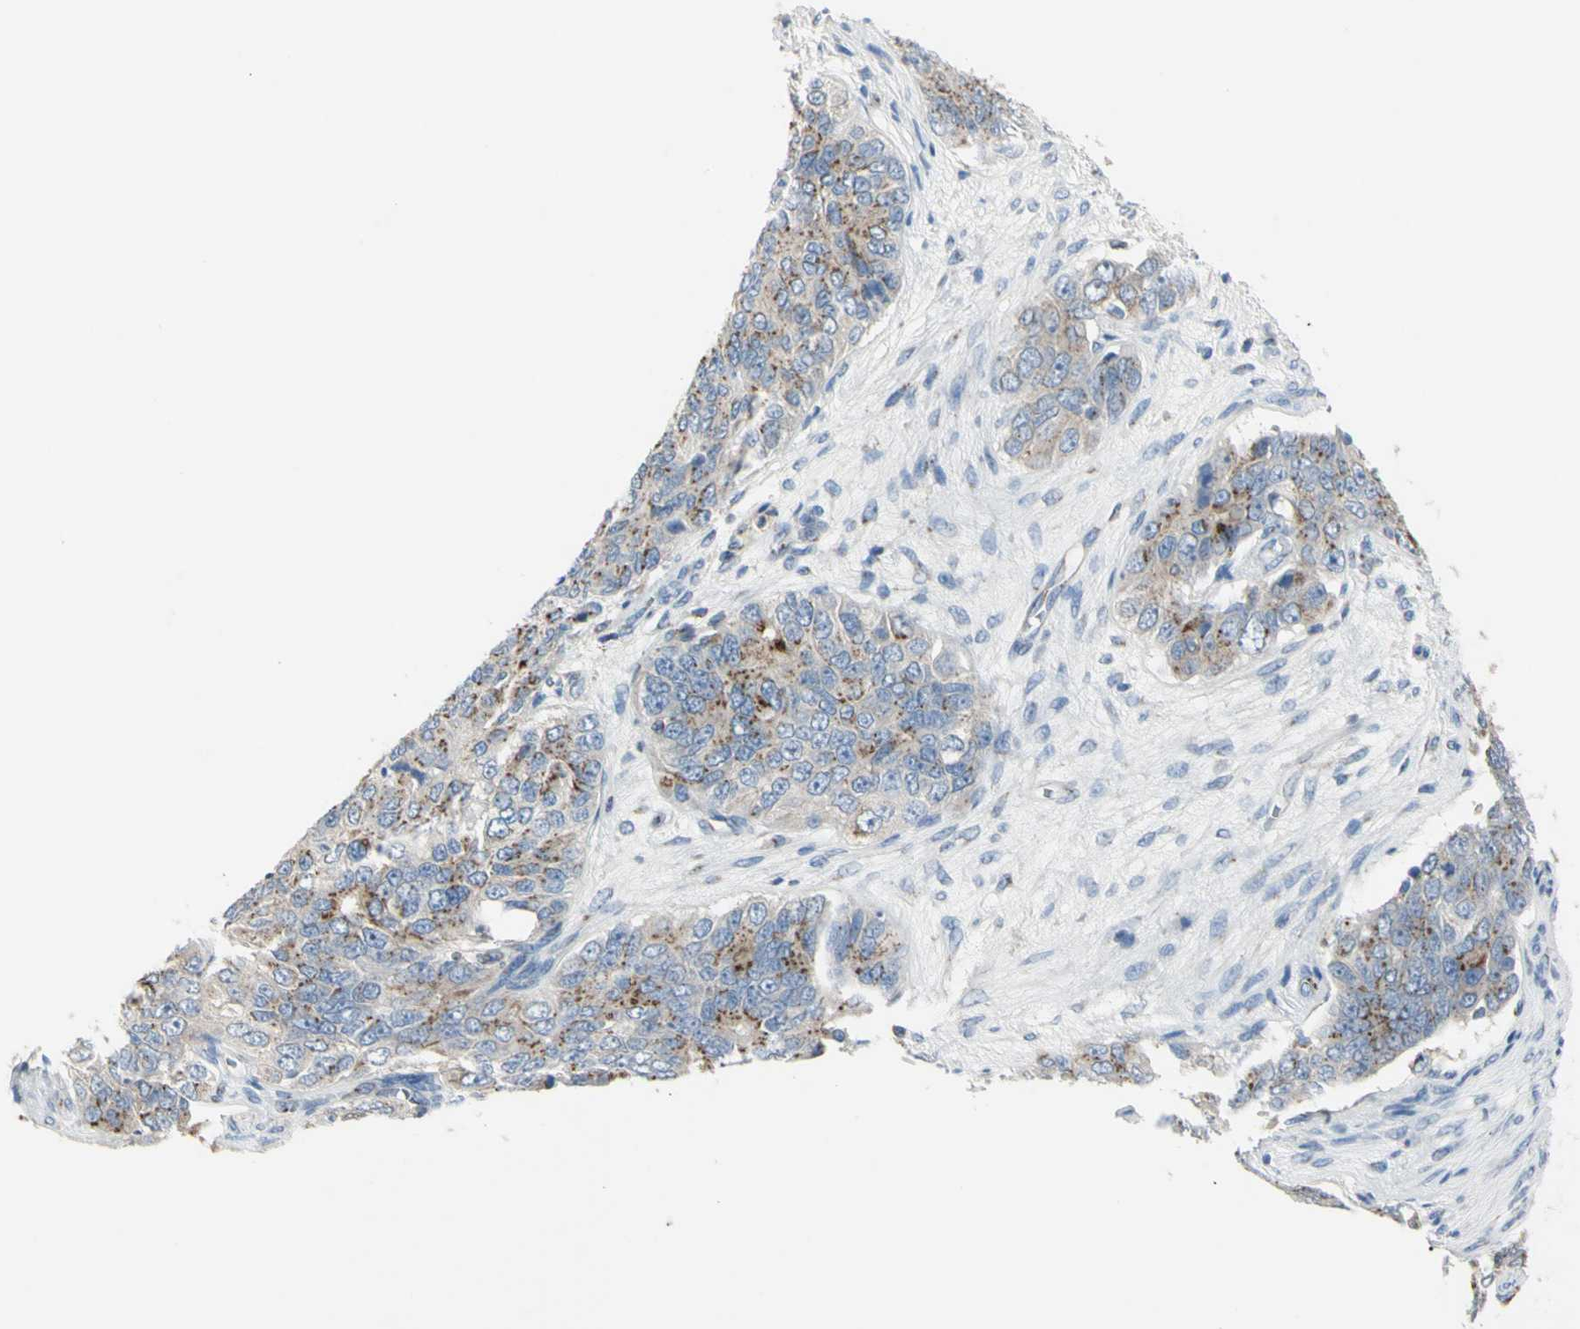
{"staining": {"intensity": "moderate", "quantity": "25%-75%", "location": "cytoplasmic/membranous"}, "tissue": "ovarian cancer", "cell_type": "Tumor cells", "image_type": "cancer", "snomed": [{"axis": "morphology", "description": "Carcinoma, endometroid"}, {"axis": "topography", "description": "Ovary"}], "caption": "Immunohistochemistry micrograph of endometroid carcinoma (ovarian) stained for a protein (brown), which demonstrates medium levels of moderate cytoplasmic/membranous expression in about 25%-75% of tumor cells.", "gene": "B4GALT3", "patient": {"sex": "female", "age": 51}}